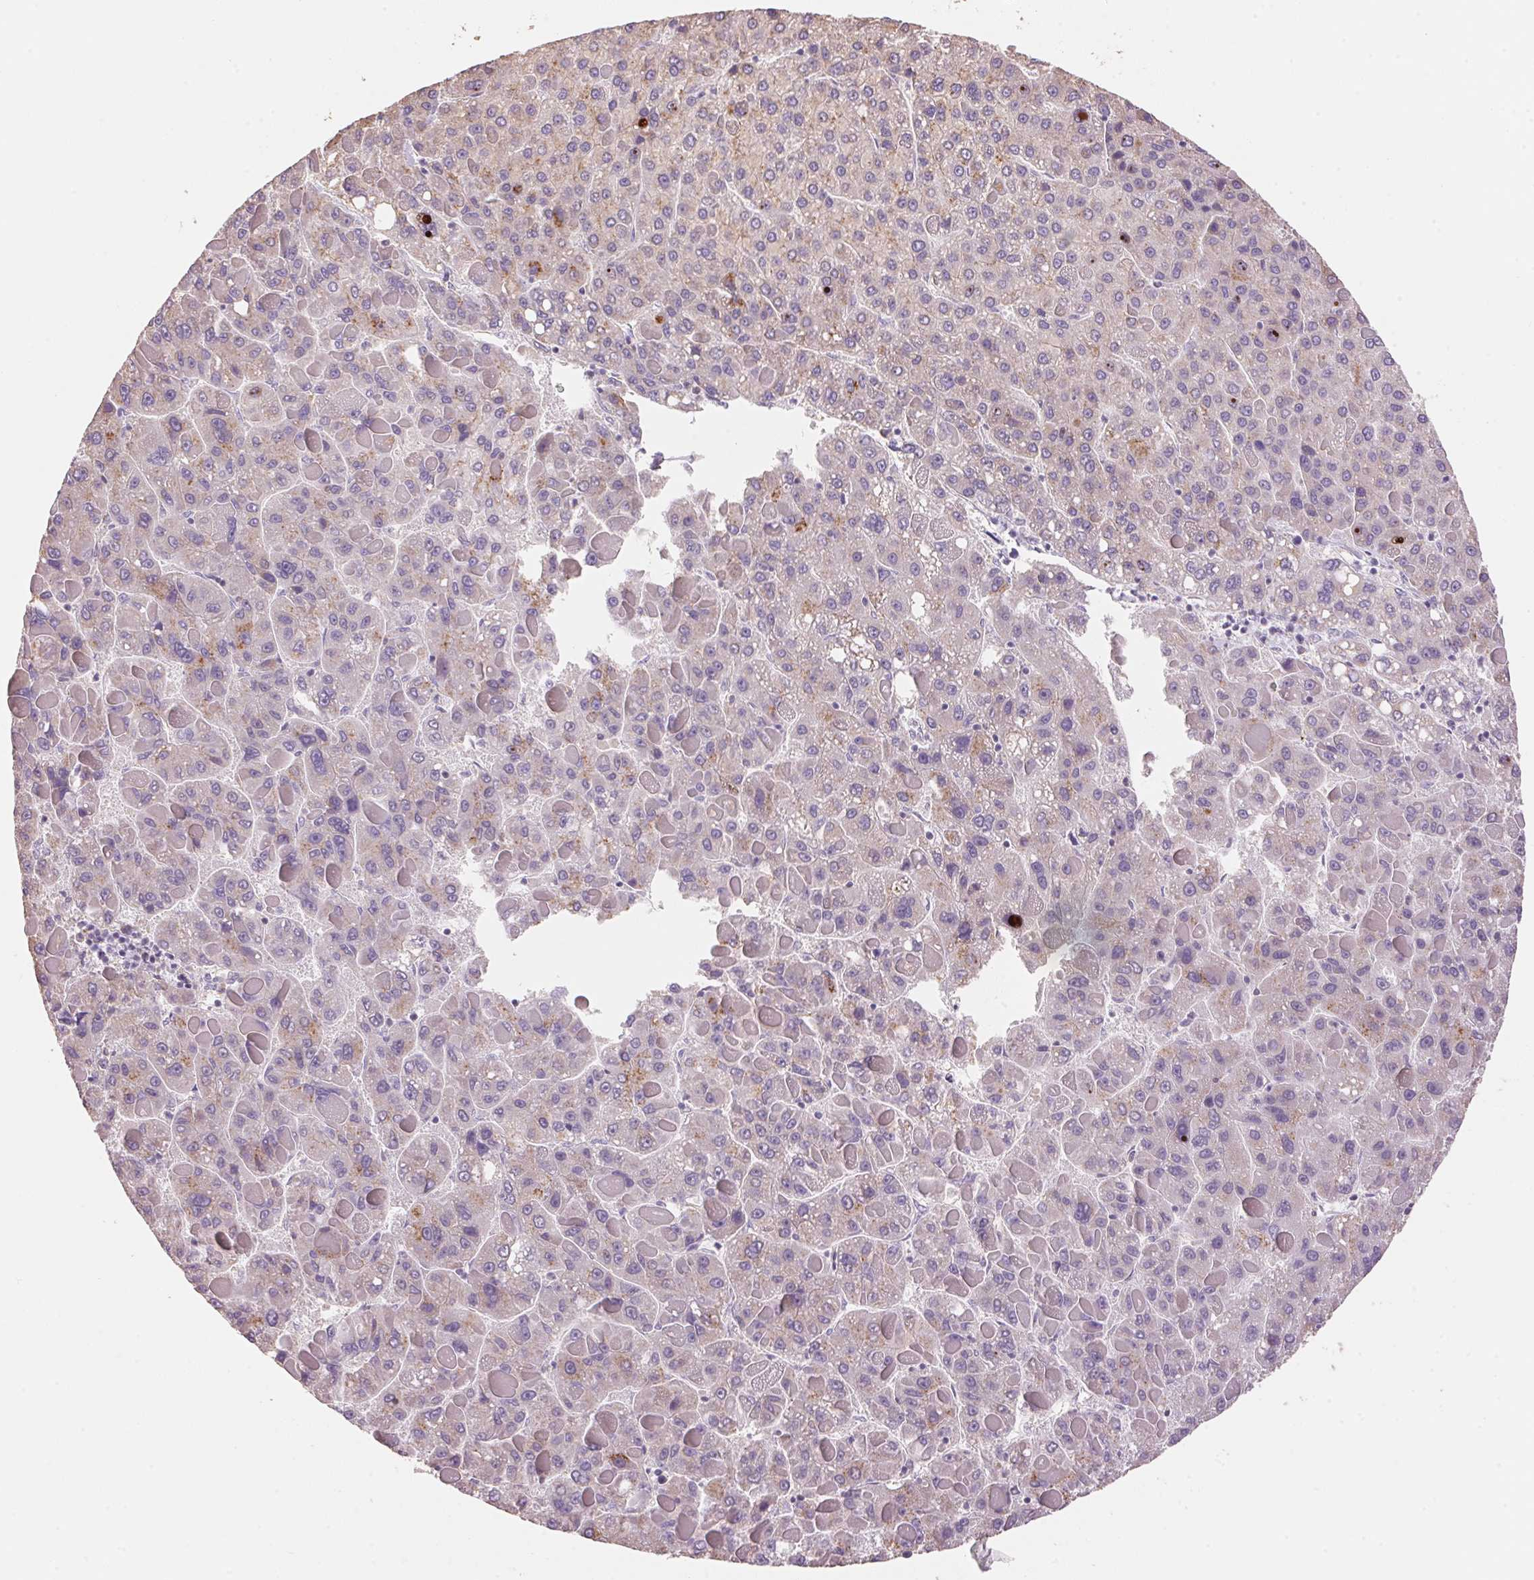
{"staining": {"intensity": "weak", "quantity": "<25%", "location": "cytoplasmic/membranous"}, "tissue": "liver cancer", "cell_type": "Tumor cells", "image_type": "cancer", "snomed": [{"axis": "morphology", "description": "Carcinoma, Hepatocellular, NOS"}, {"axis": "topography", "description": "Liver"}], "caption": "The immunohistochemistry (IHC) image has no significant staining in tumor cells of liver cancer (hepatocellular carcinoma) tissue.", "gene": "LYZL6", "patient": {"sex": "female", "age": 82}}